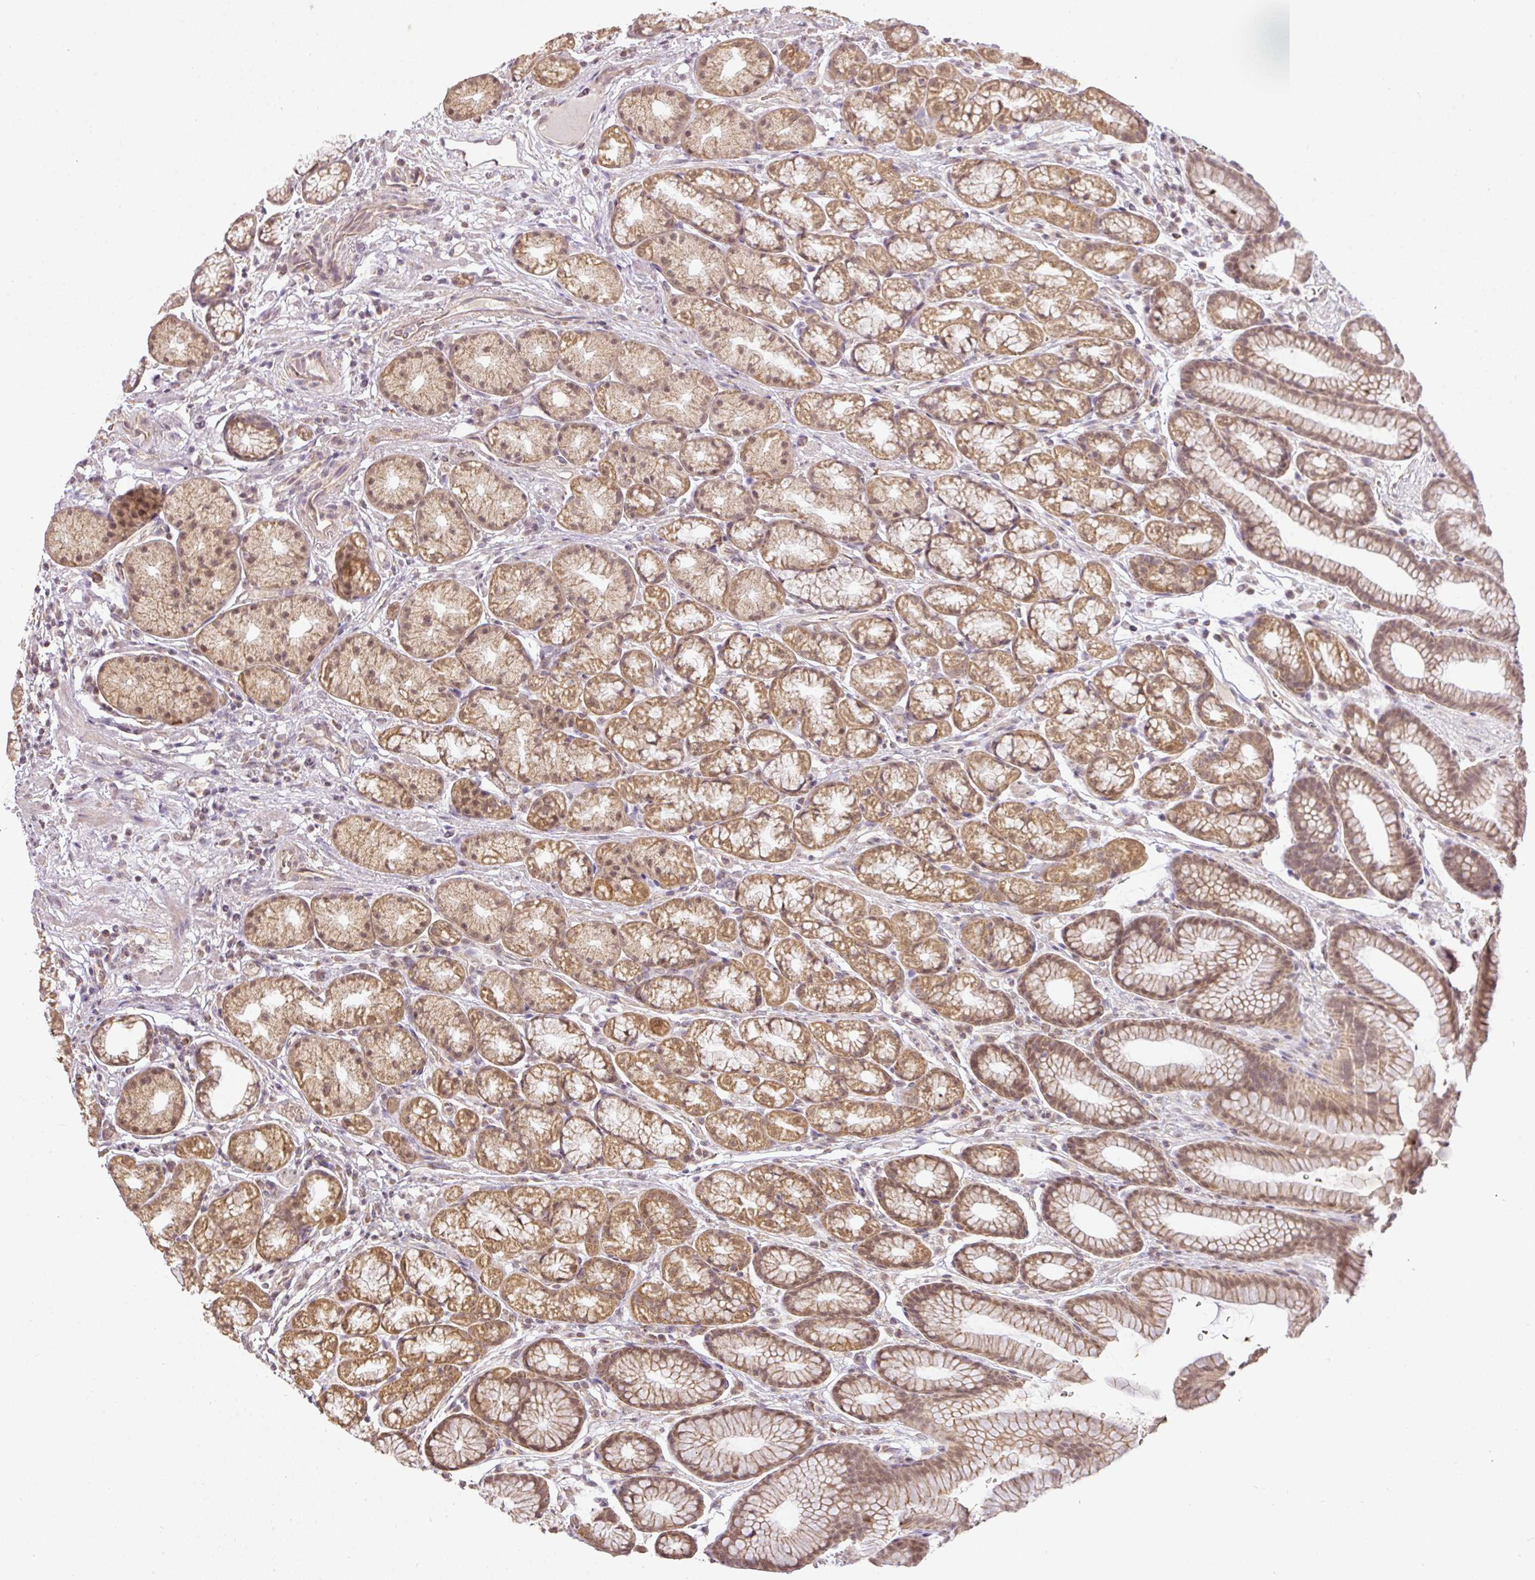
{"staining": {"intensity": "moderate", "quantity": ">75%", "location": "cytoplasmic/membranous"}, "tissue": "stomach", "cell_type": "Glandular cells", "image_type": "normal", "snomed": [{"axis": "morphology", "description": "Normal tissue, NOS"}, {"axis": "topography", "description": "Stomach, lower"}], "caption": "Immunohistochemical staining of unremarkable stomach displays >75% levels of moderate cytoplasmic/membranous protein staining in about >75% of glandular cells. Using DAB (brown) and hematoxylin (blue) stains, captured at high magnification using brightfield microscopy.", "gene": "MYOM2", "patient": {"sex": "male", "age": 67}}